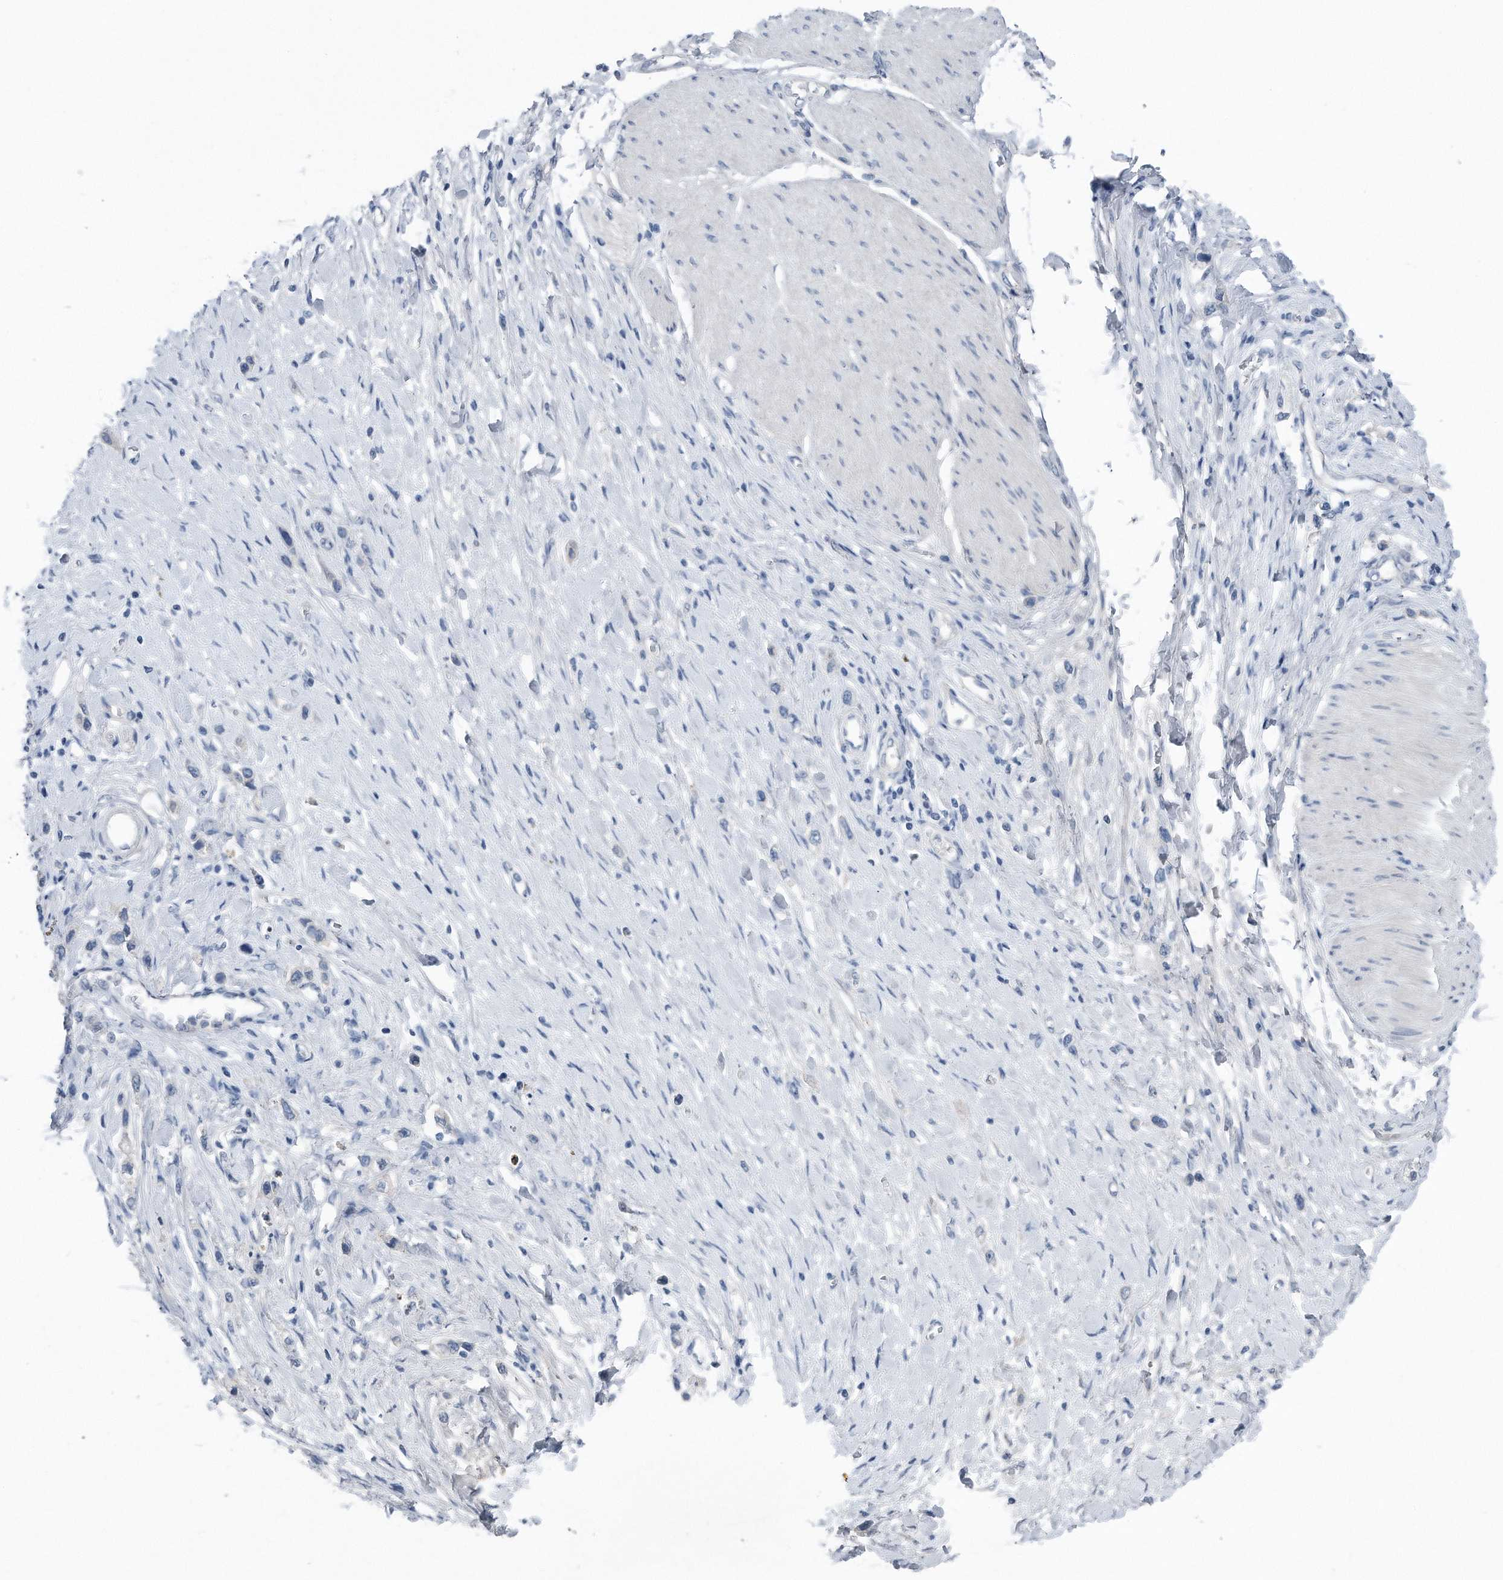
{"staining": {"intensity": "negative", "quantity": "none", "location": "none"}, "tissue": "stomach cancer", "cell_type": "Tumor cells", "image_type": "cancer", "snomed": [{"axis": "morphology", "description": "Adenocarcinoma, NOS"}, {"axis": "topography", "description": "Stomach"}], "caption": "Immunohistochemical staining of stomach adenocarcinoma demonstrates no significant positivity in tumor cells.", "gene": "YRDC", "patient": {"sex": "female", "age": 65}}